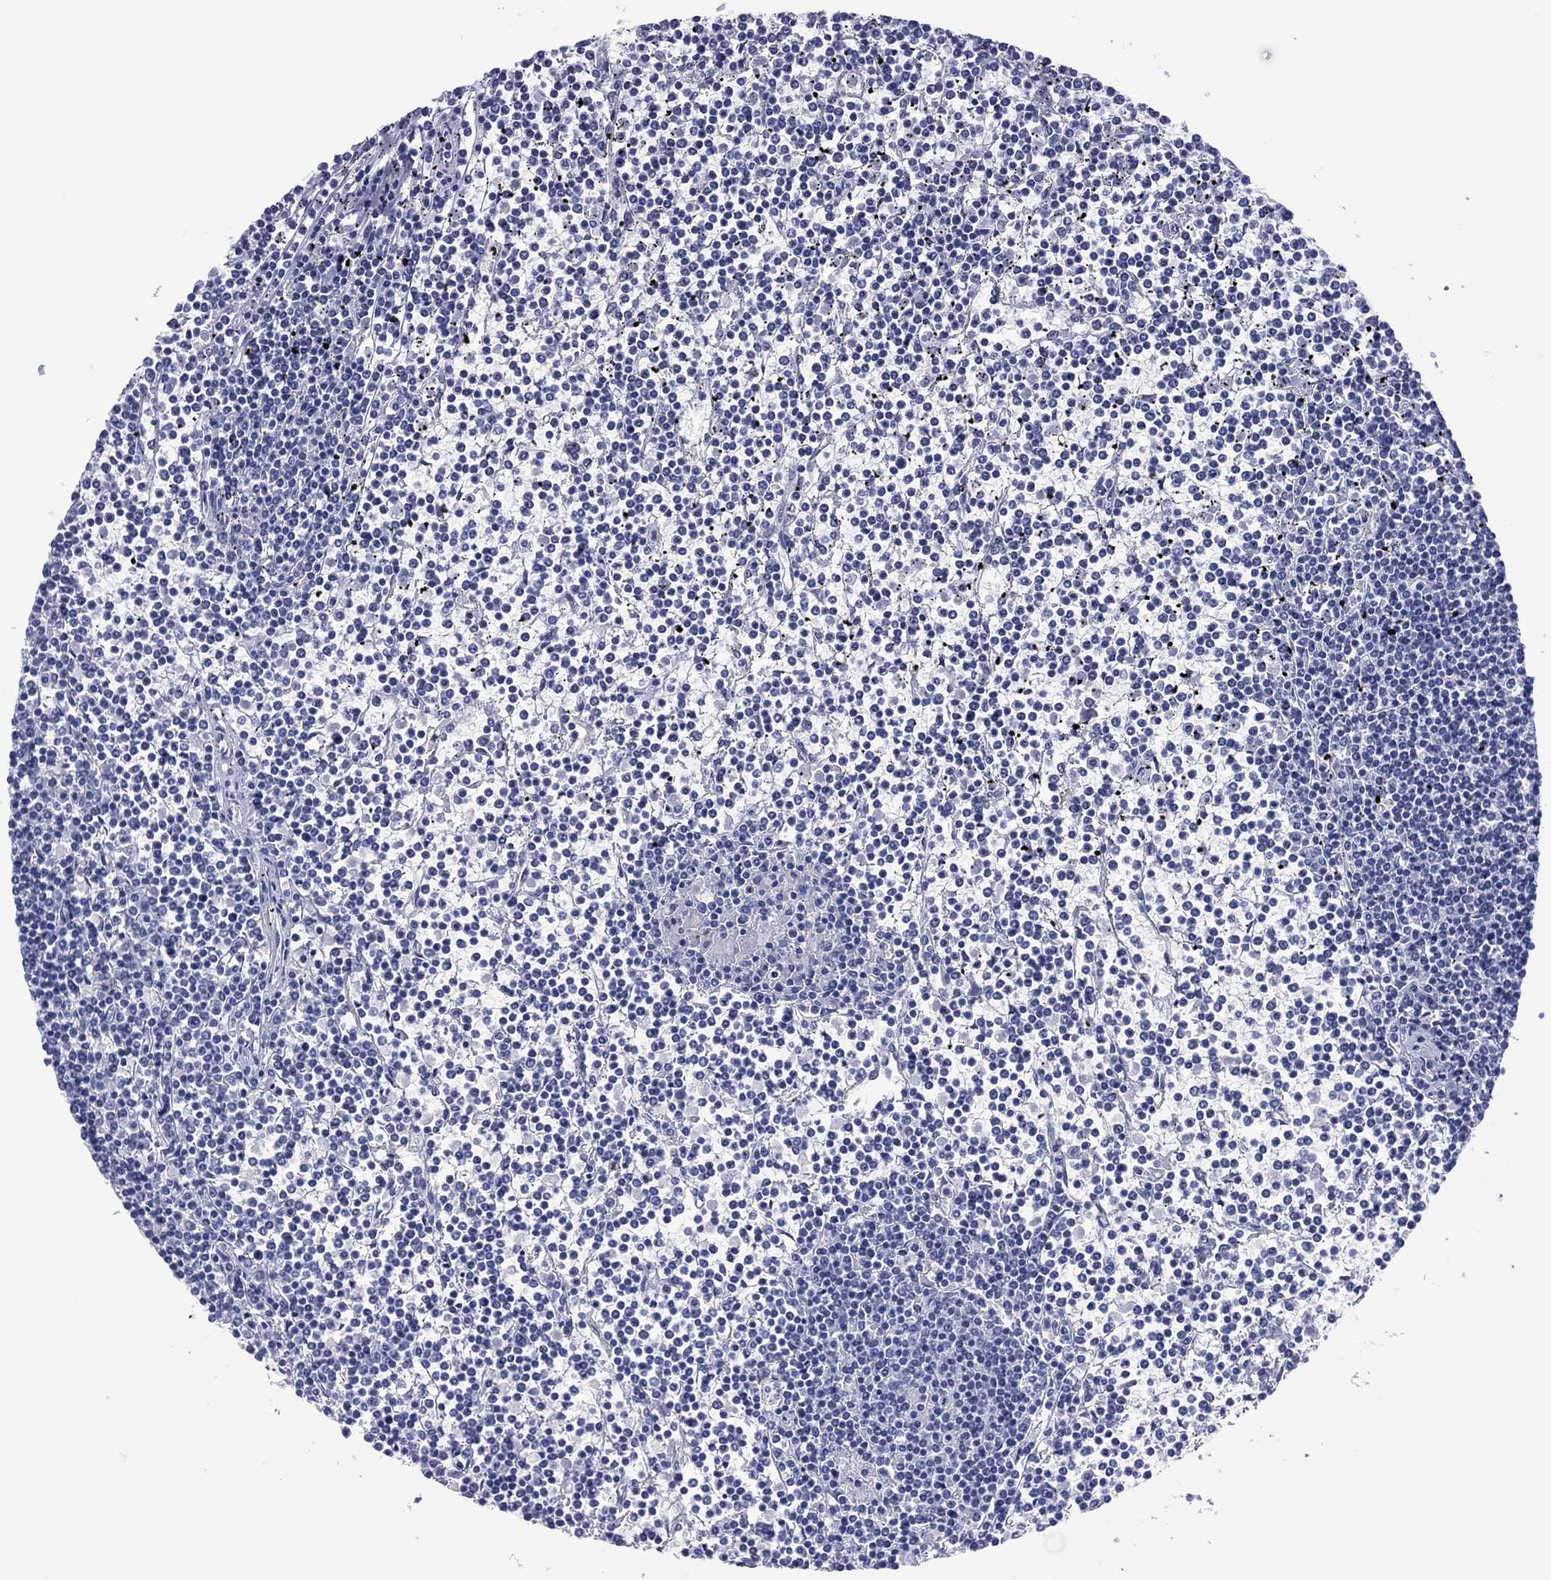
{"staining": {"intensity": "negative", "quantity": "none", "location": "none"}, "tissue": "lymphoma", "cell_type": "Tumor cells", "image_type": "cancer", "snomed": [{"axis": "morphology", "description": "Malignant lymphoma, non-Hodgkin's type, Low grade"}, {"axis": "topography", "description": "Spleen"}], "caption": "Lymphoma was stained to show a protein in brown. There is no significant staining in tumor cells.", "gene": "UTF1", "patient": {"sex": "female", "age": 19}}